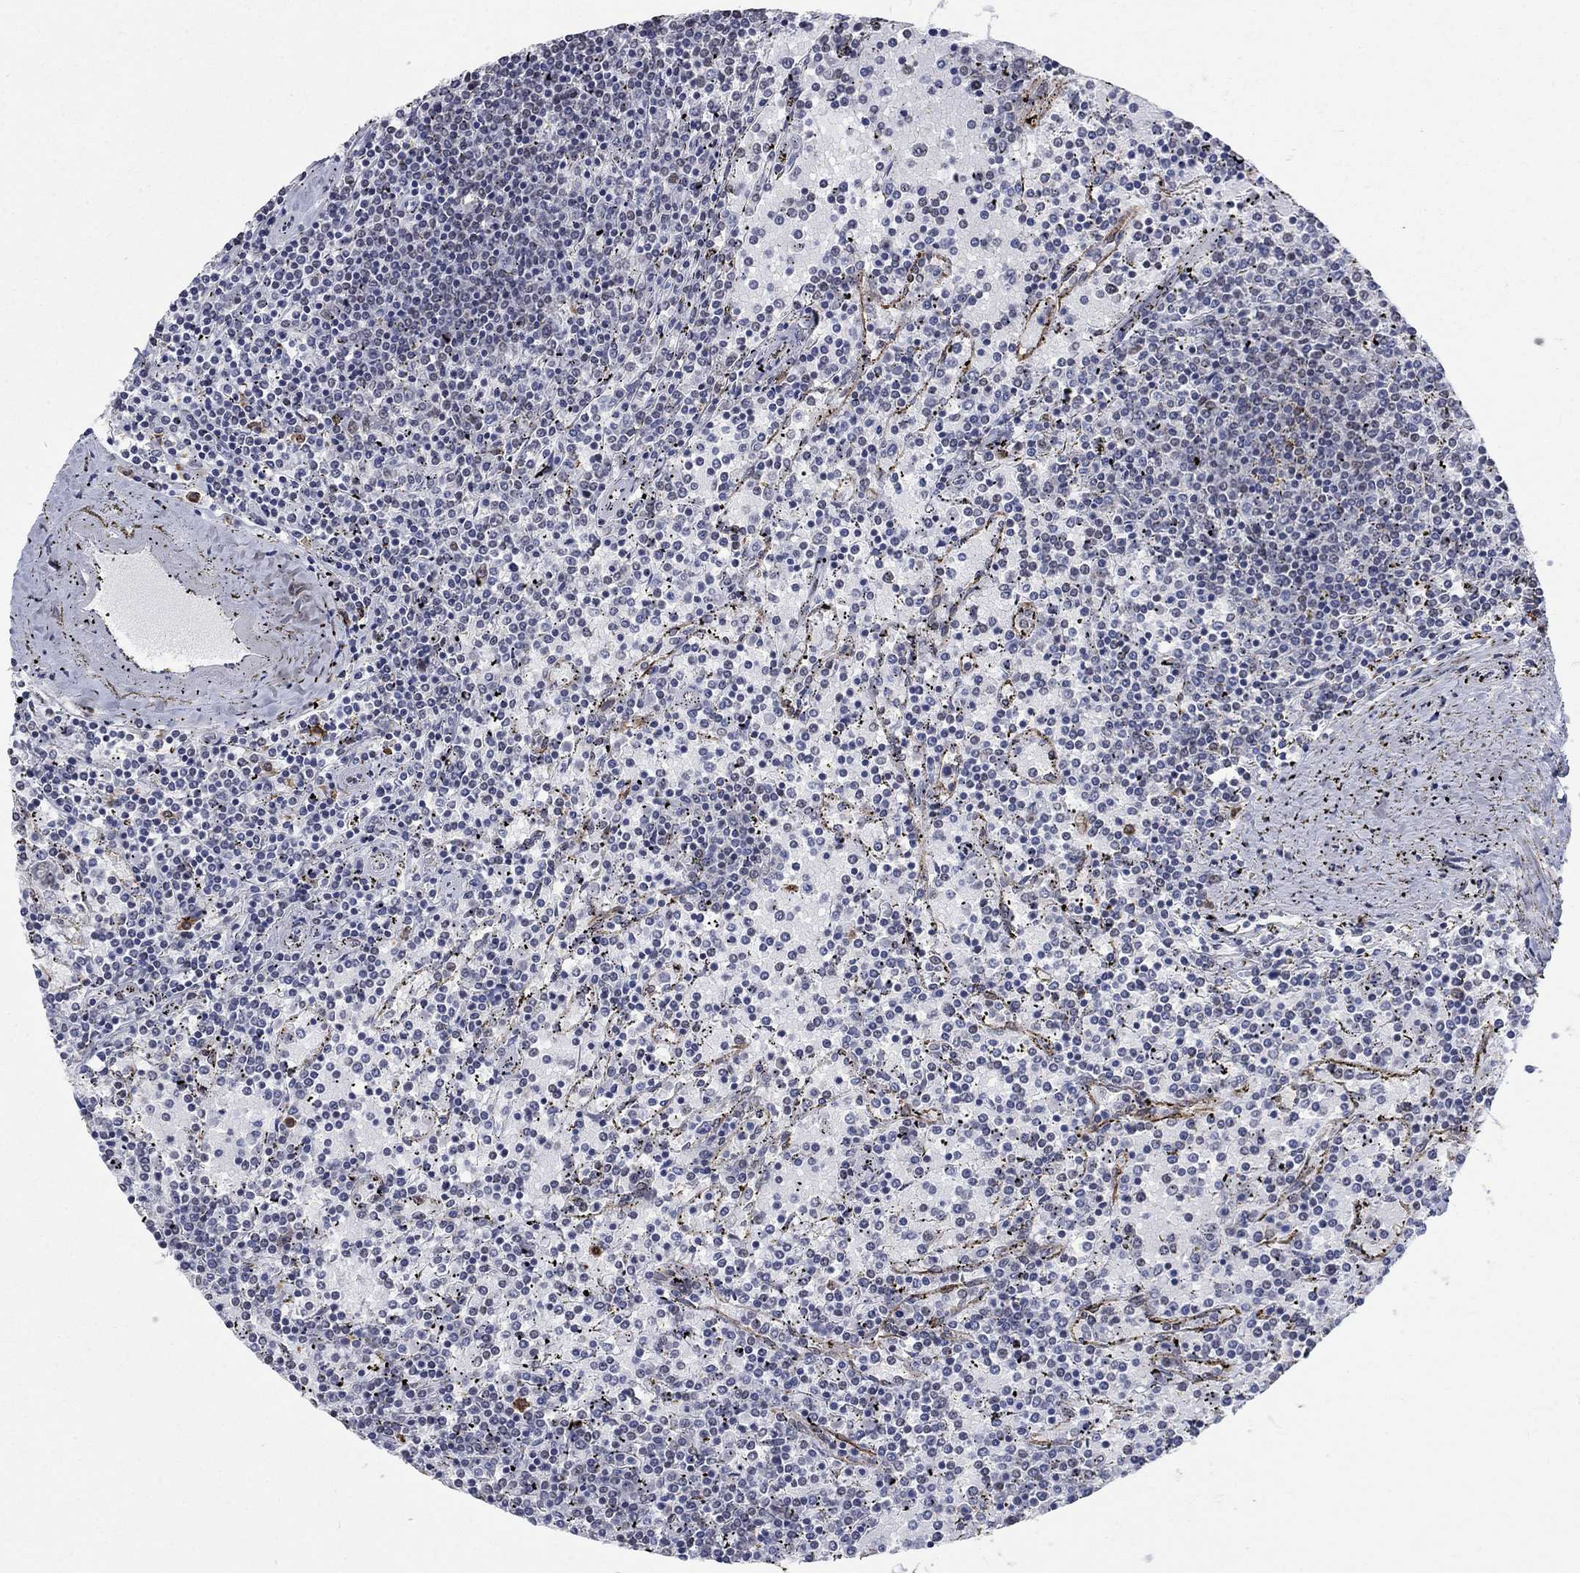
{"staining": {"intensity": "negative", "quantity": "none", "location": "none"}, "tissue": "lymphoma", "cell_type": "Tumor cells", "image_type": "cancer", "snomed": [{"axis": "morphology", "description": "Malignant lymphoma, non-Hodgkin's type, Low grade"}, {"axis": "topography", "description": "Spleen"}], "caption": "Histopathology image shows no significant protein positivity in tumor cells of malignant lymphoma, non-Hodgkin's type (low-grade).", "gene": "HCFC1", "patient": {"sex": "female", "age": 77}}